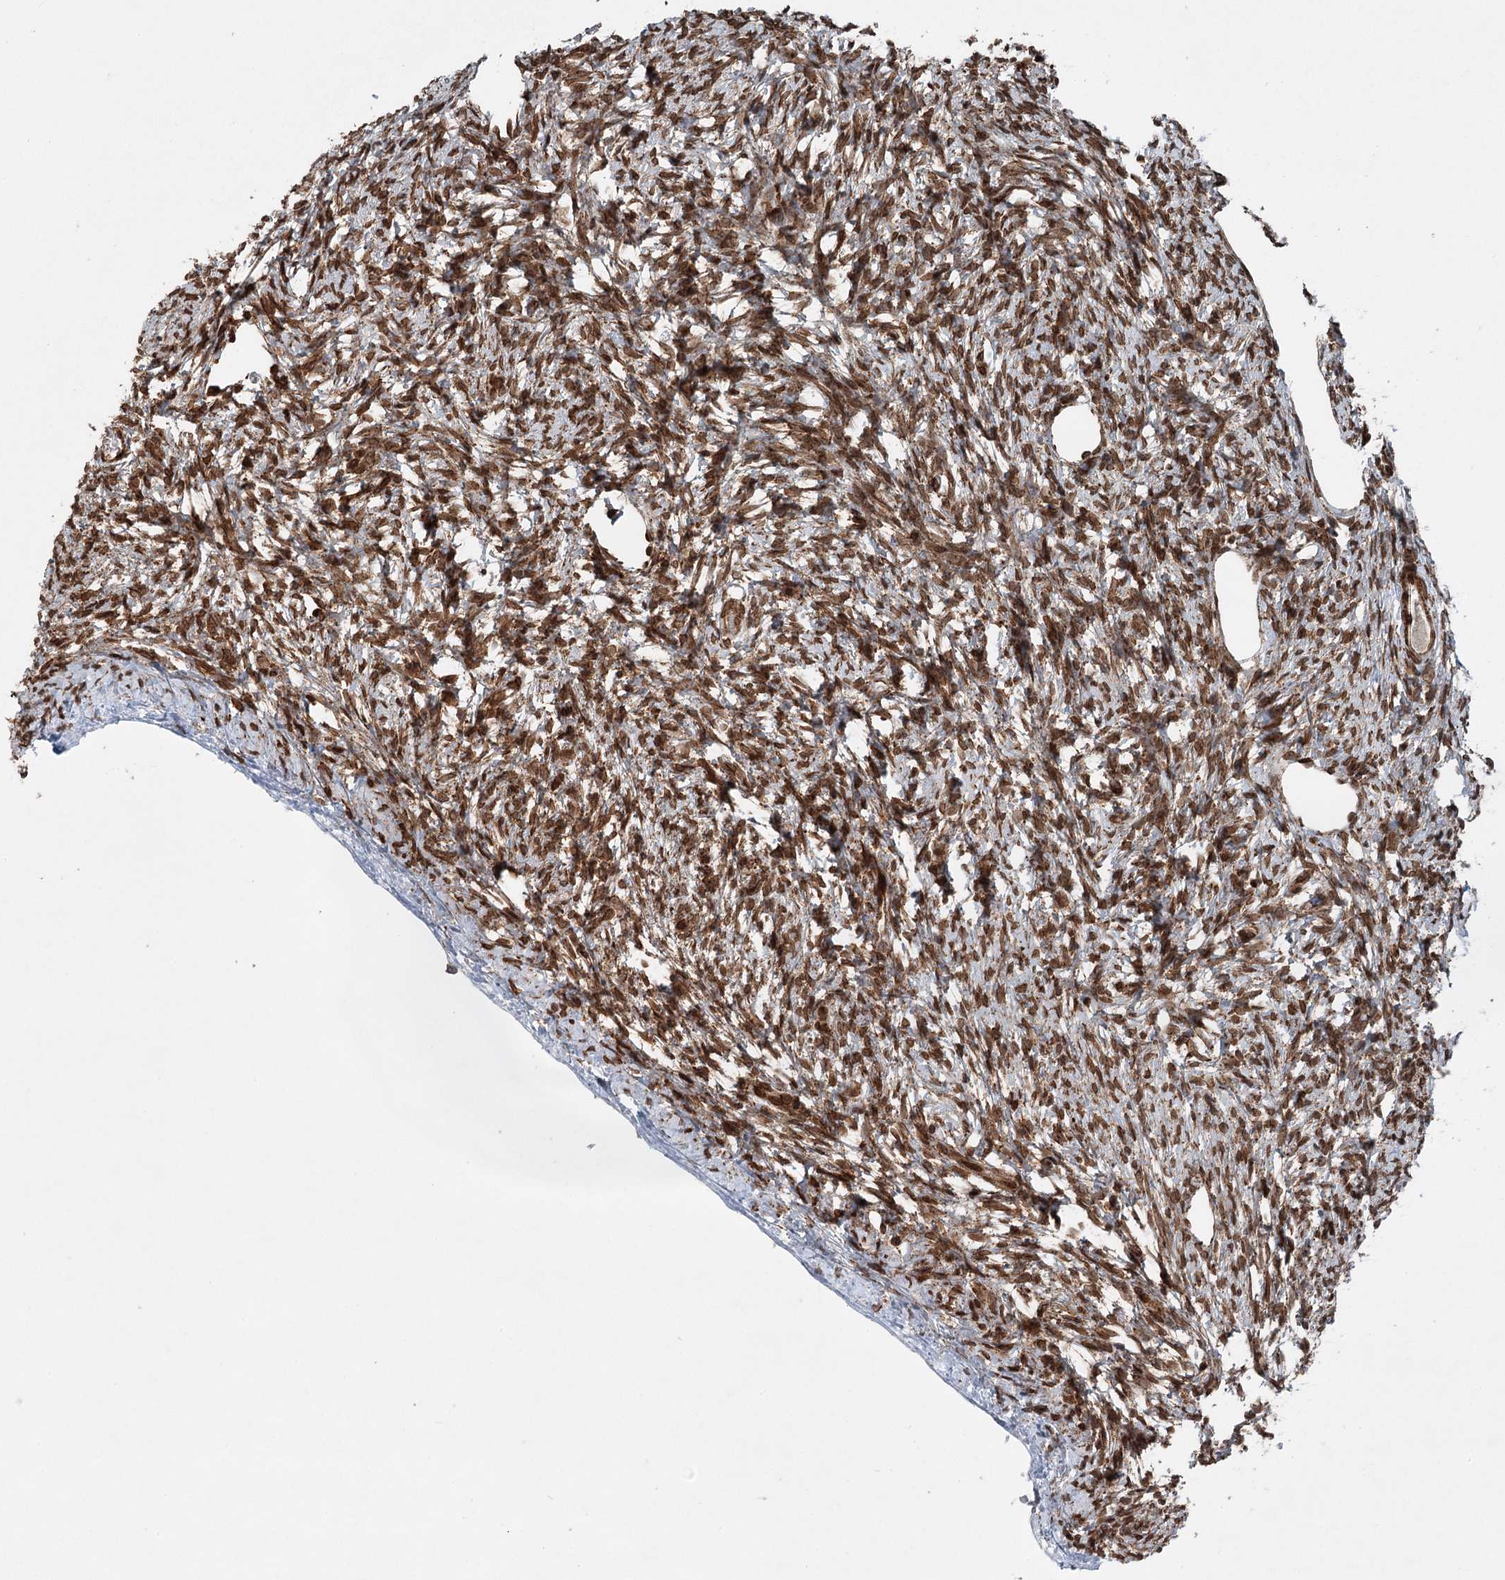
{"staining": {"intensity": "strong", "quantity": ">75%", "location": "cytoplasmic/membranous"}, "tissue": "ovary", "cell_type": "Ovarian stroma cells", "image_type": "normal", "snomed": [{"axis": "morphology", "description": "Normal tissue, NOS"}, {"axis": "topography", "description": "Ovary"}], "caption": "Normal ovary exhibits strong cytoplasmic/membranous expression in about >75% of ovarian stroma cells, visualized by immunohistochemistry.", "gene": "BCKDHA", "patient": {"sex": "female", "age": 33}}